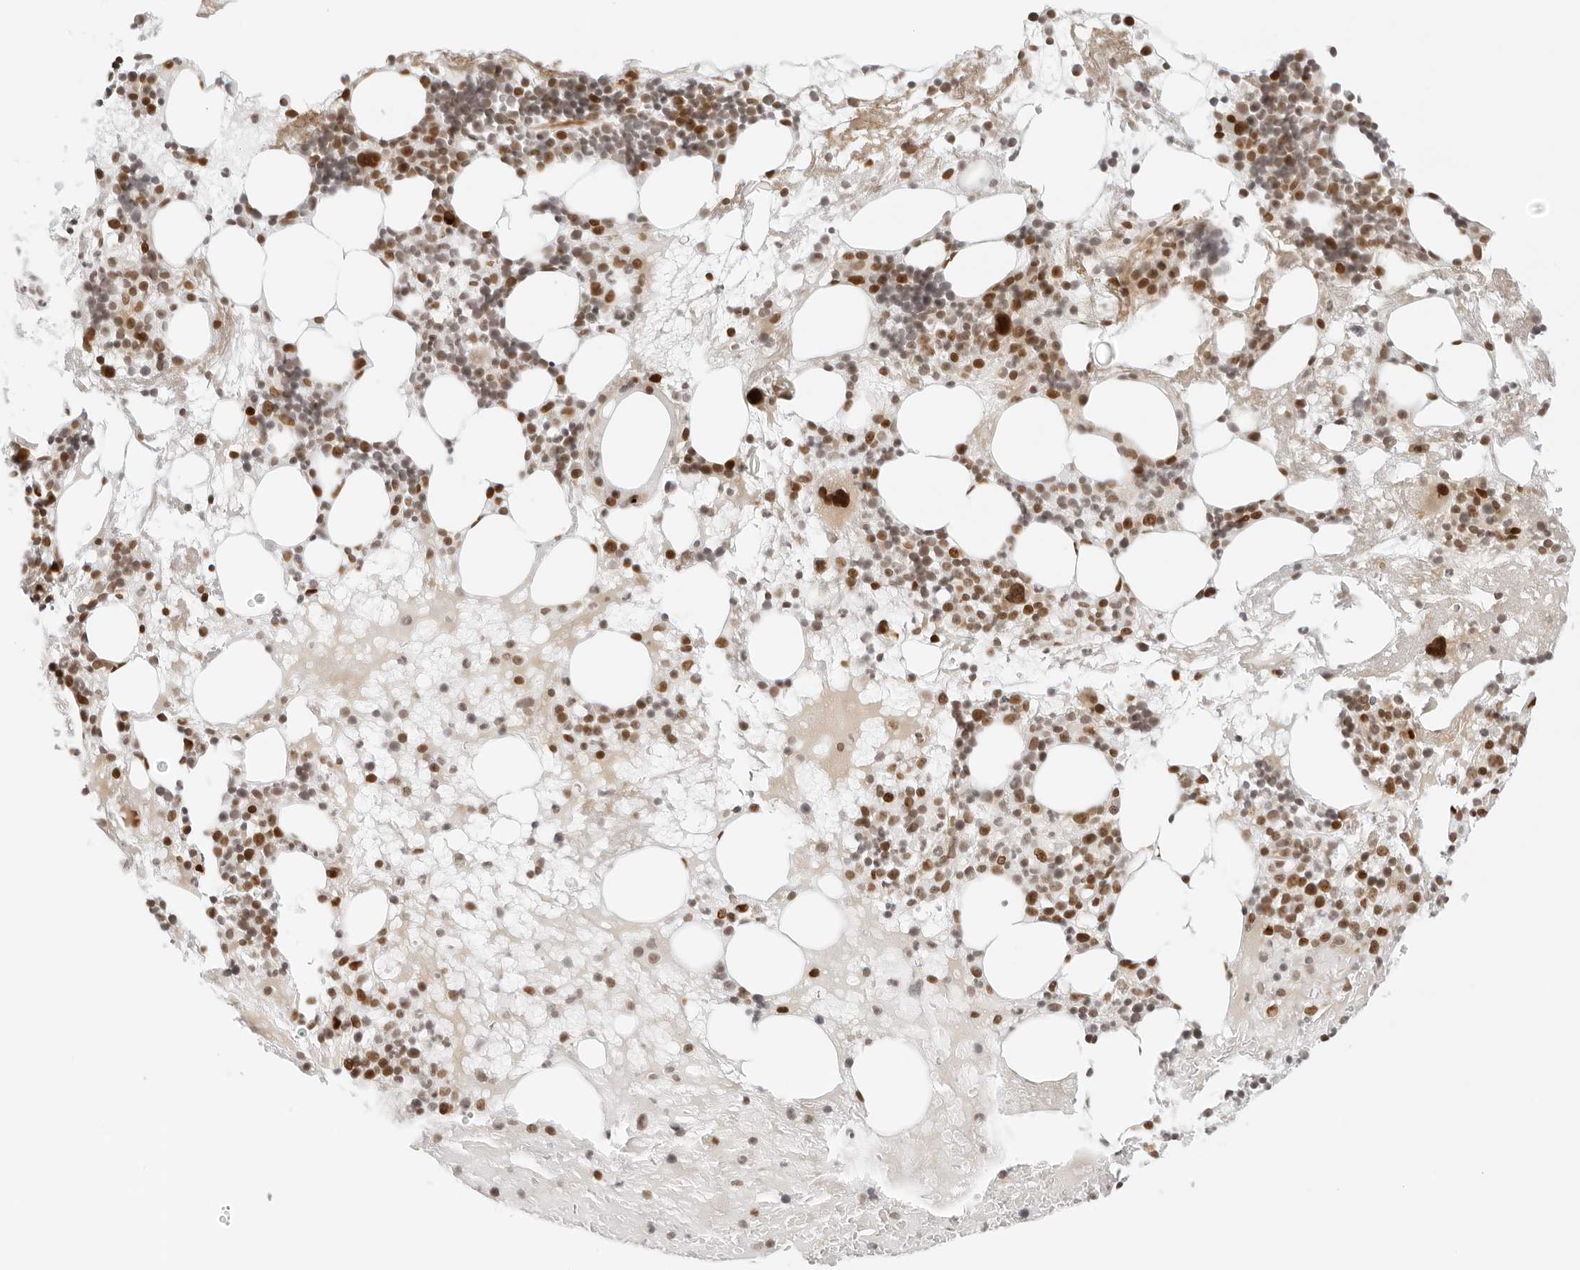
{"staining": {"intensity": "strong", "quantity": "25%-75%", "location": "nuclear"}, "tissue": "bone marrow", "cell_type": "Hematopoietic cells", "image_type": "normal", "snomed": [{"axis": "morphology", "description": "Normal tissue, NOS"}, {"axis": "morphology", "description": "Inflammation, NOS"}, {"axis": "topography", "description": "Bone marrow"}], "caption": "Protein expression by IHC shows strong nuclear positivity in approximately 25%-75% of hematopoietic cells in benign bone marrow.", "gene": "RCC1", "patient": {"sex": "female", "age": 77}}